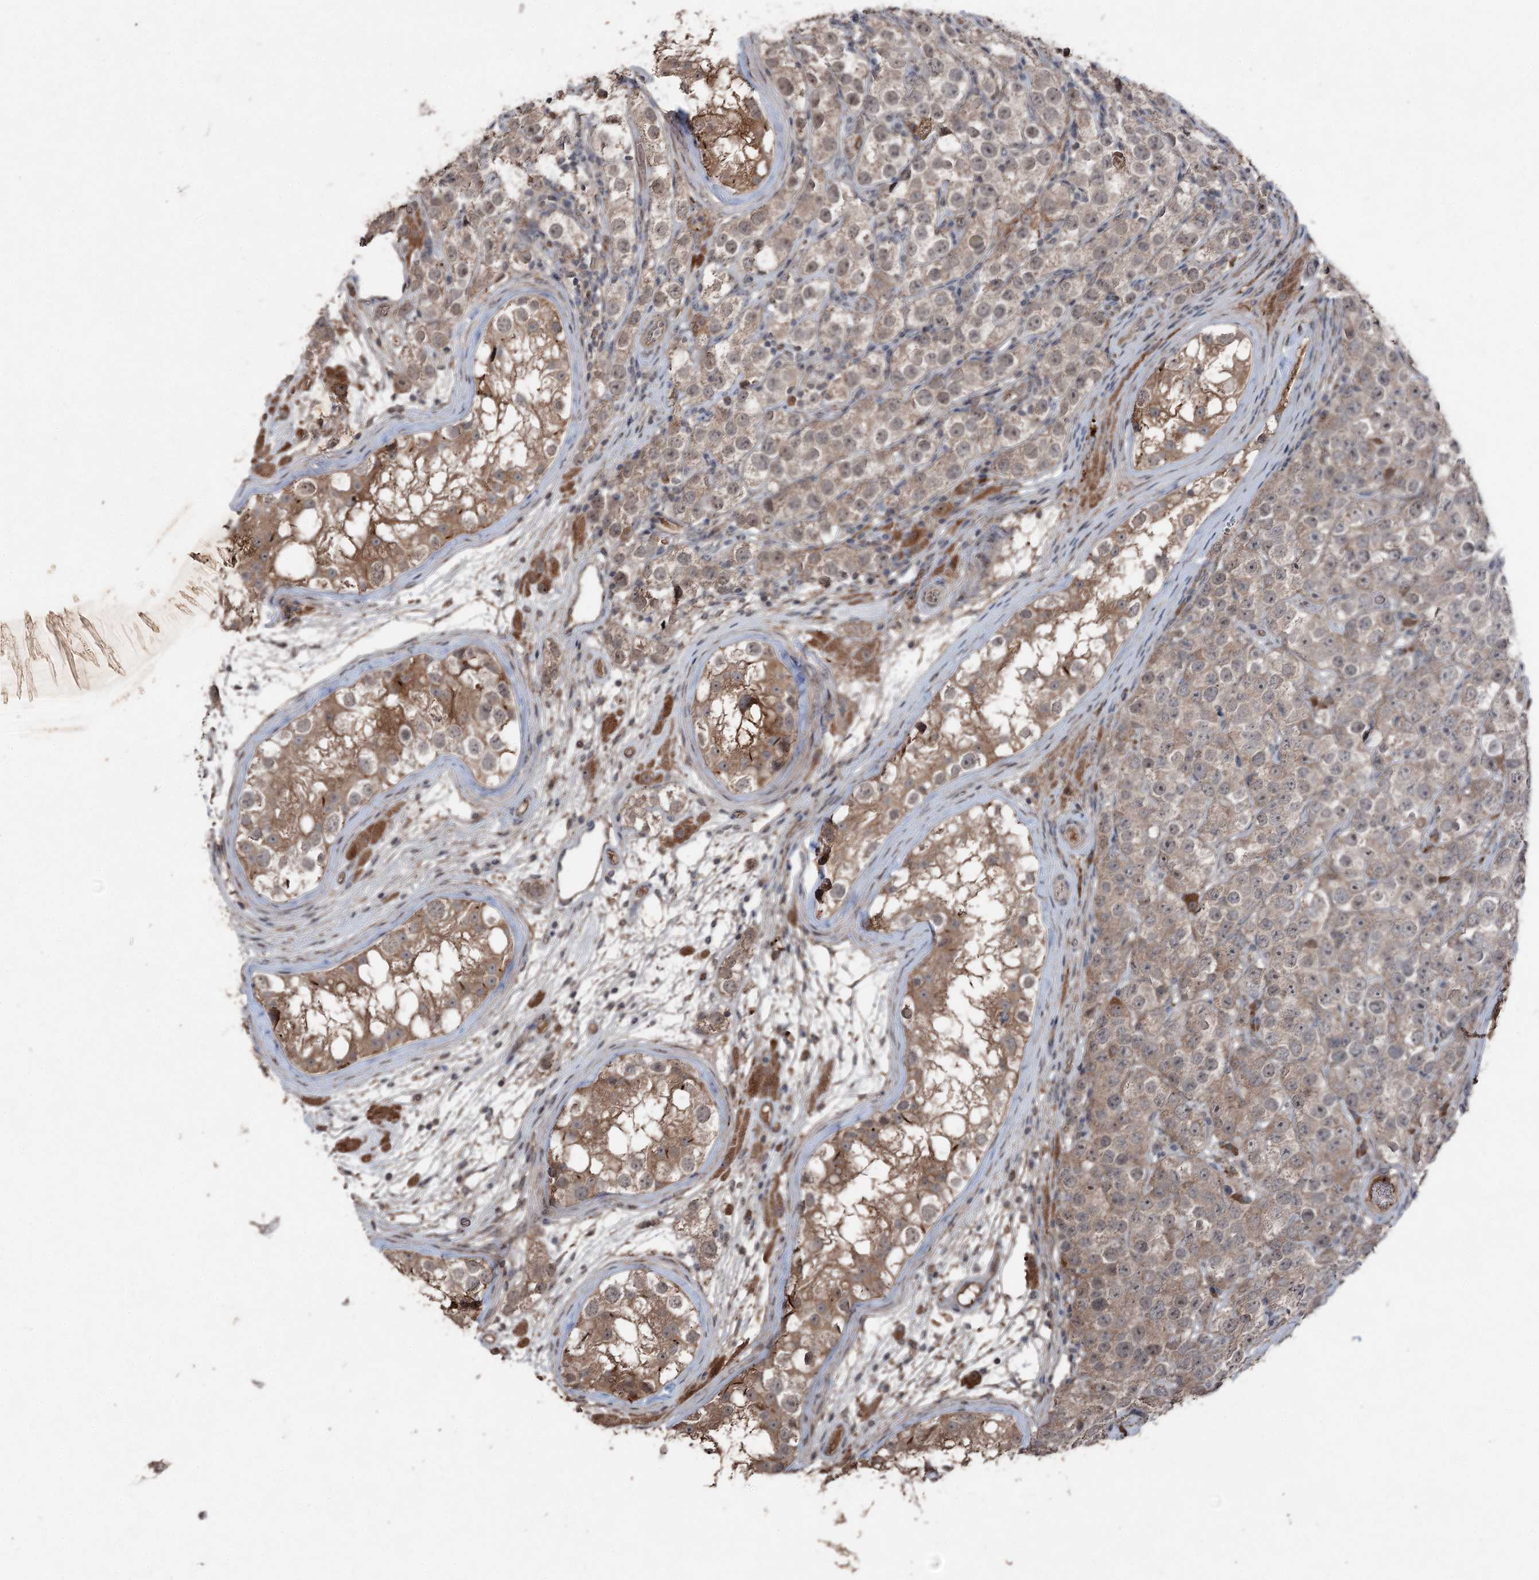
{"staining": {"intensity": "weak", "quantity": ">75%", "location": "cytoplasmic/membranous,nuclear"}, "tissue": "testis cancer", "cell_type": "Tumor cells", "image_type": "cancer", "snomed": [{"axis": "morphology", "description": "Seminoma, NOS"}, {"axis": "topography", "description": "Testis"}], "caption": "Testis cancer (seminoma) stained with IHC displays weak cytoplasmic/membranous and nuclear positivity in approximately >75% of tumor cells.", "gene": "MAPK8IP2", "patient": {"sex": "male", "age": 28}}